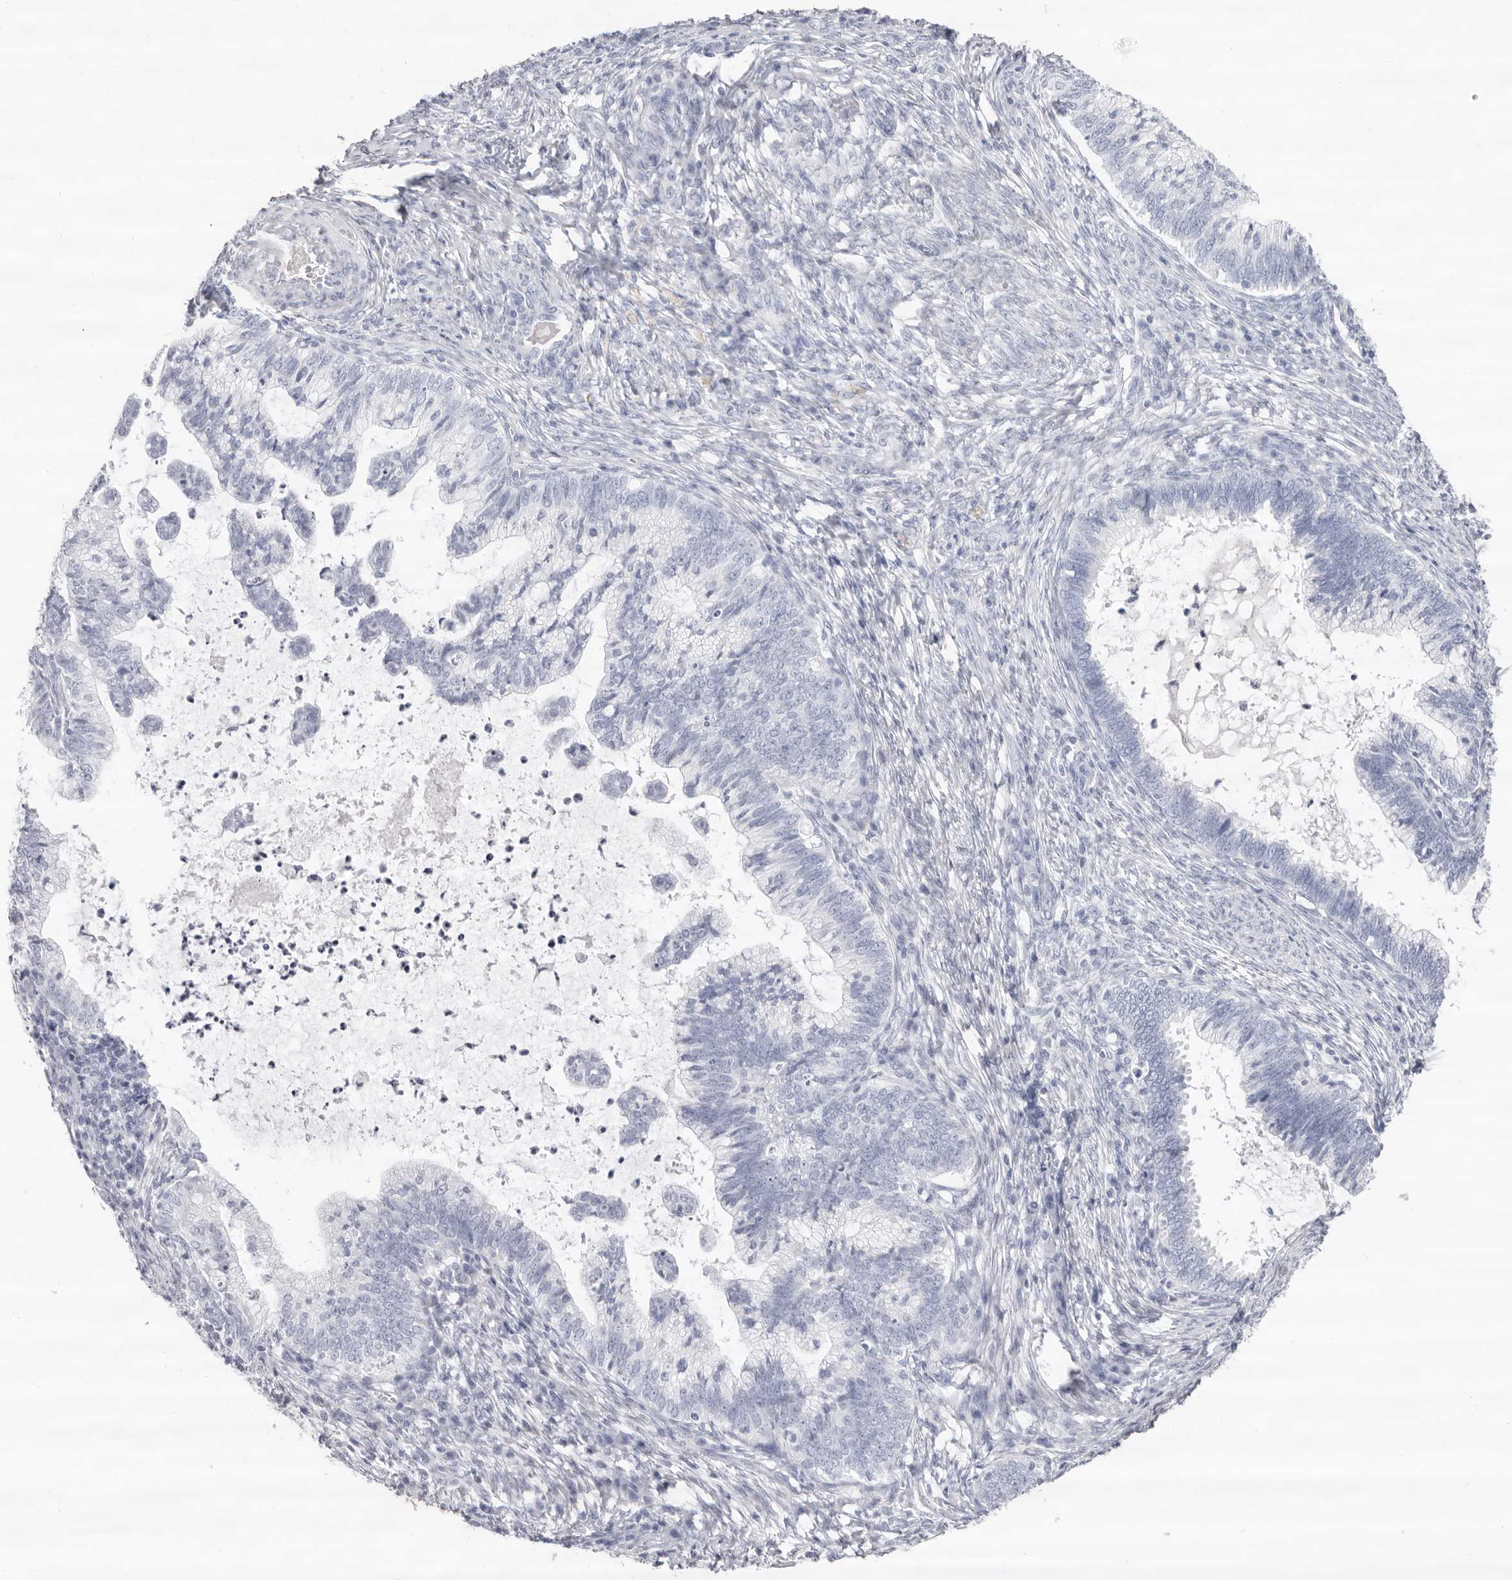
{"staining": {"intensity": "negative", "quantity": "none", "location": "none"}, "tissue": "cervical cancer", "cell_type": "Tumor cells", "image_type": "cancer", "snomed": [{"axis": "morphology", "description": "Adenocarcinoma, NOS"}, {"axis": "topography", "description": "Cervix"}], "caption": "Image shows no significant protein positivity in tumor cells of cervical cancer. Brightfield microscopy of immunohistochemistry (IHC) stained with DAB (3,3'-diaminobenzidine) (brown) and hematoxylin (blue), captured at high magnification.", "gene": "LPO", "patient": {"sex": "female", "age": 36}}